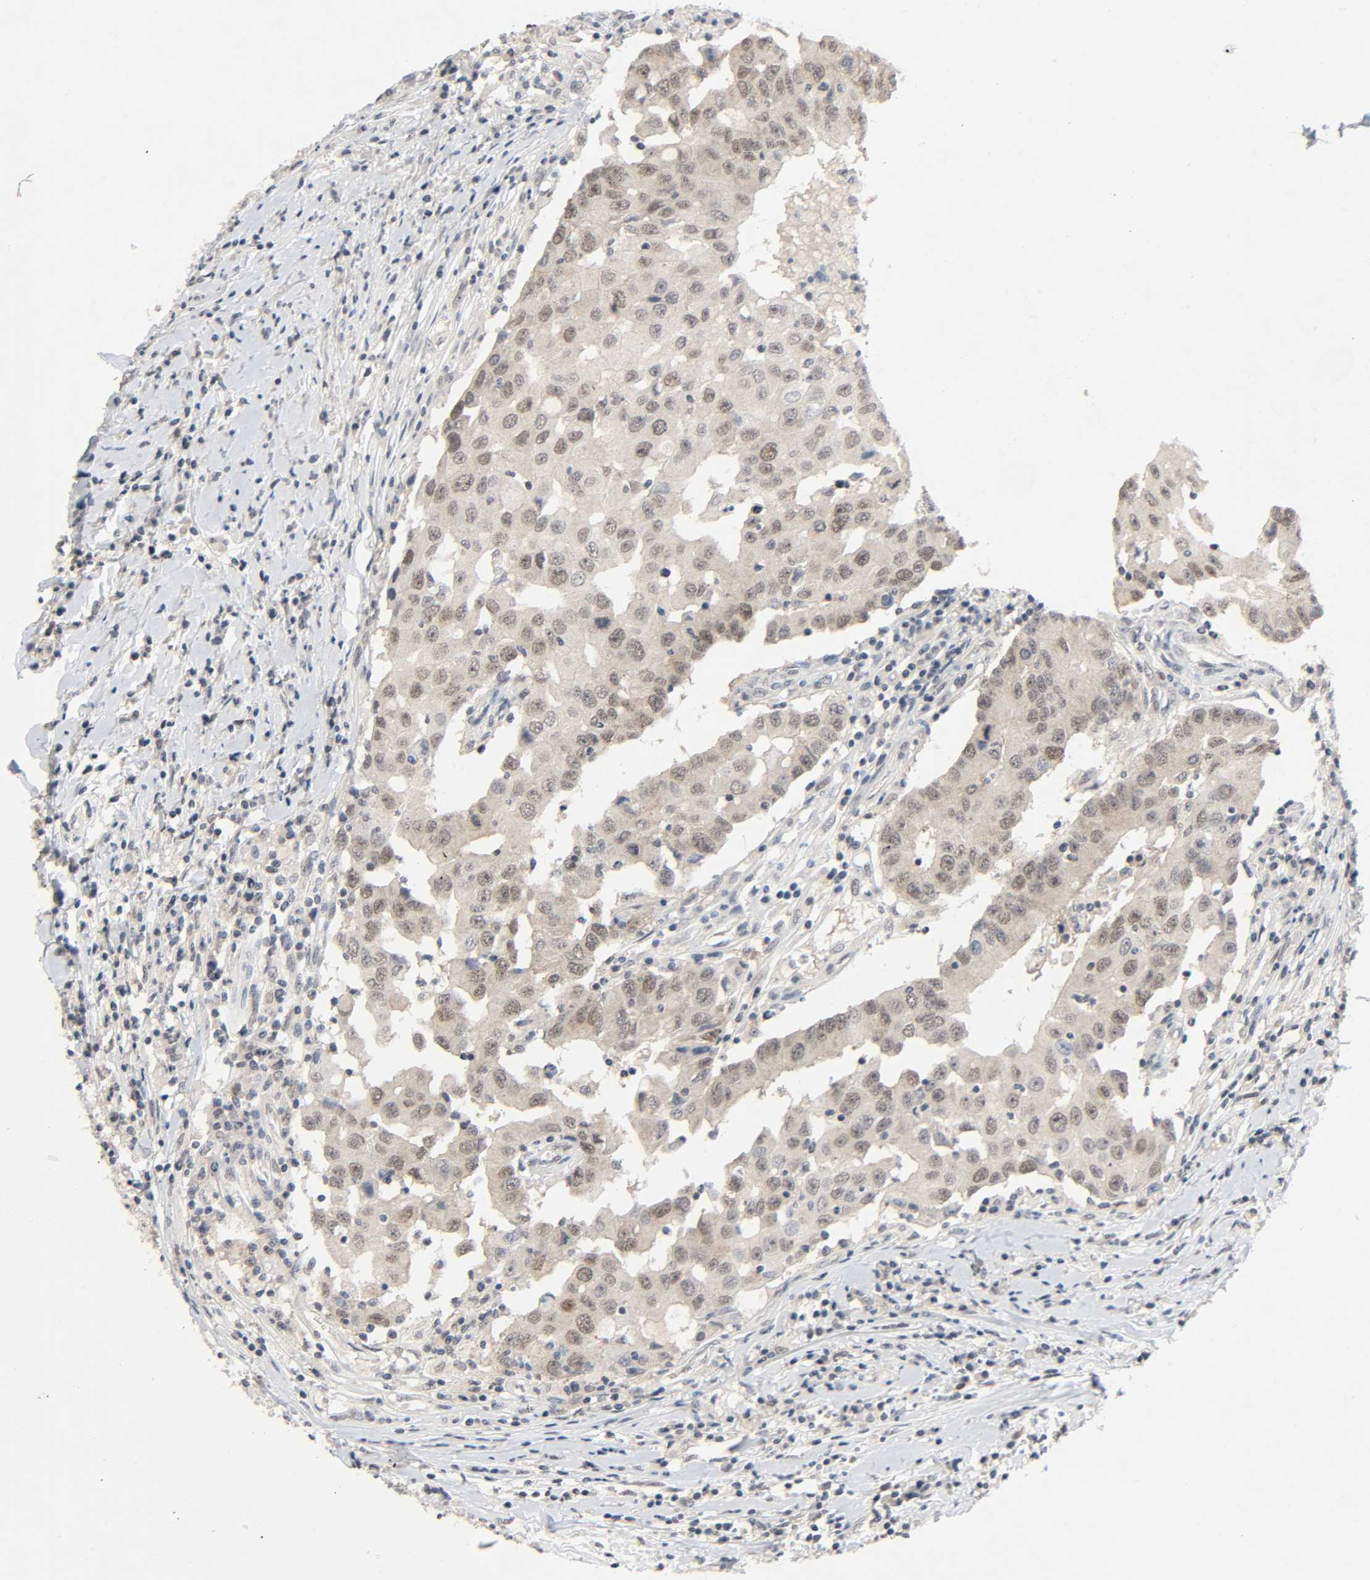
{"staining": {"intensity": "weak", "quantity": ">75%", "location": "cytoplasmic/membranous,nuclear"}, "tissue": "breast cancer", "cell_type": "Tumor cells", "image_type": "cancer", "snomed": [{"axis": "morphology", "description": "Duct carcinoma"}, {"axis": "topography", "description": "Breast"}], "caption": "Protein staining of breast intraductal carcinoma tissue exhibits weak cytoplasmic/membranous and nuclear positivity in about >75% of tumor cells. (DAB (3,3'-diaminobenzidine) IHC, brown staining for protein, blue staining for nuclei).", "gene": "MAPKAPK5", "patient": {"sex": "female", "age": 27}}